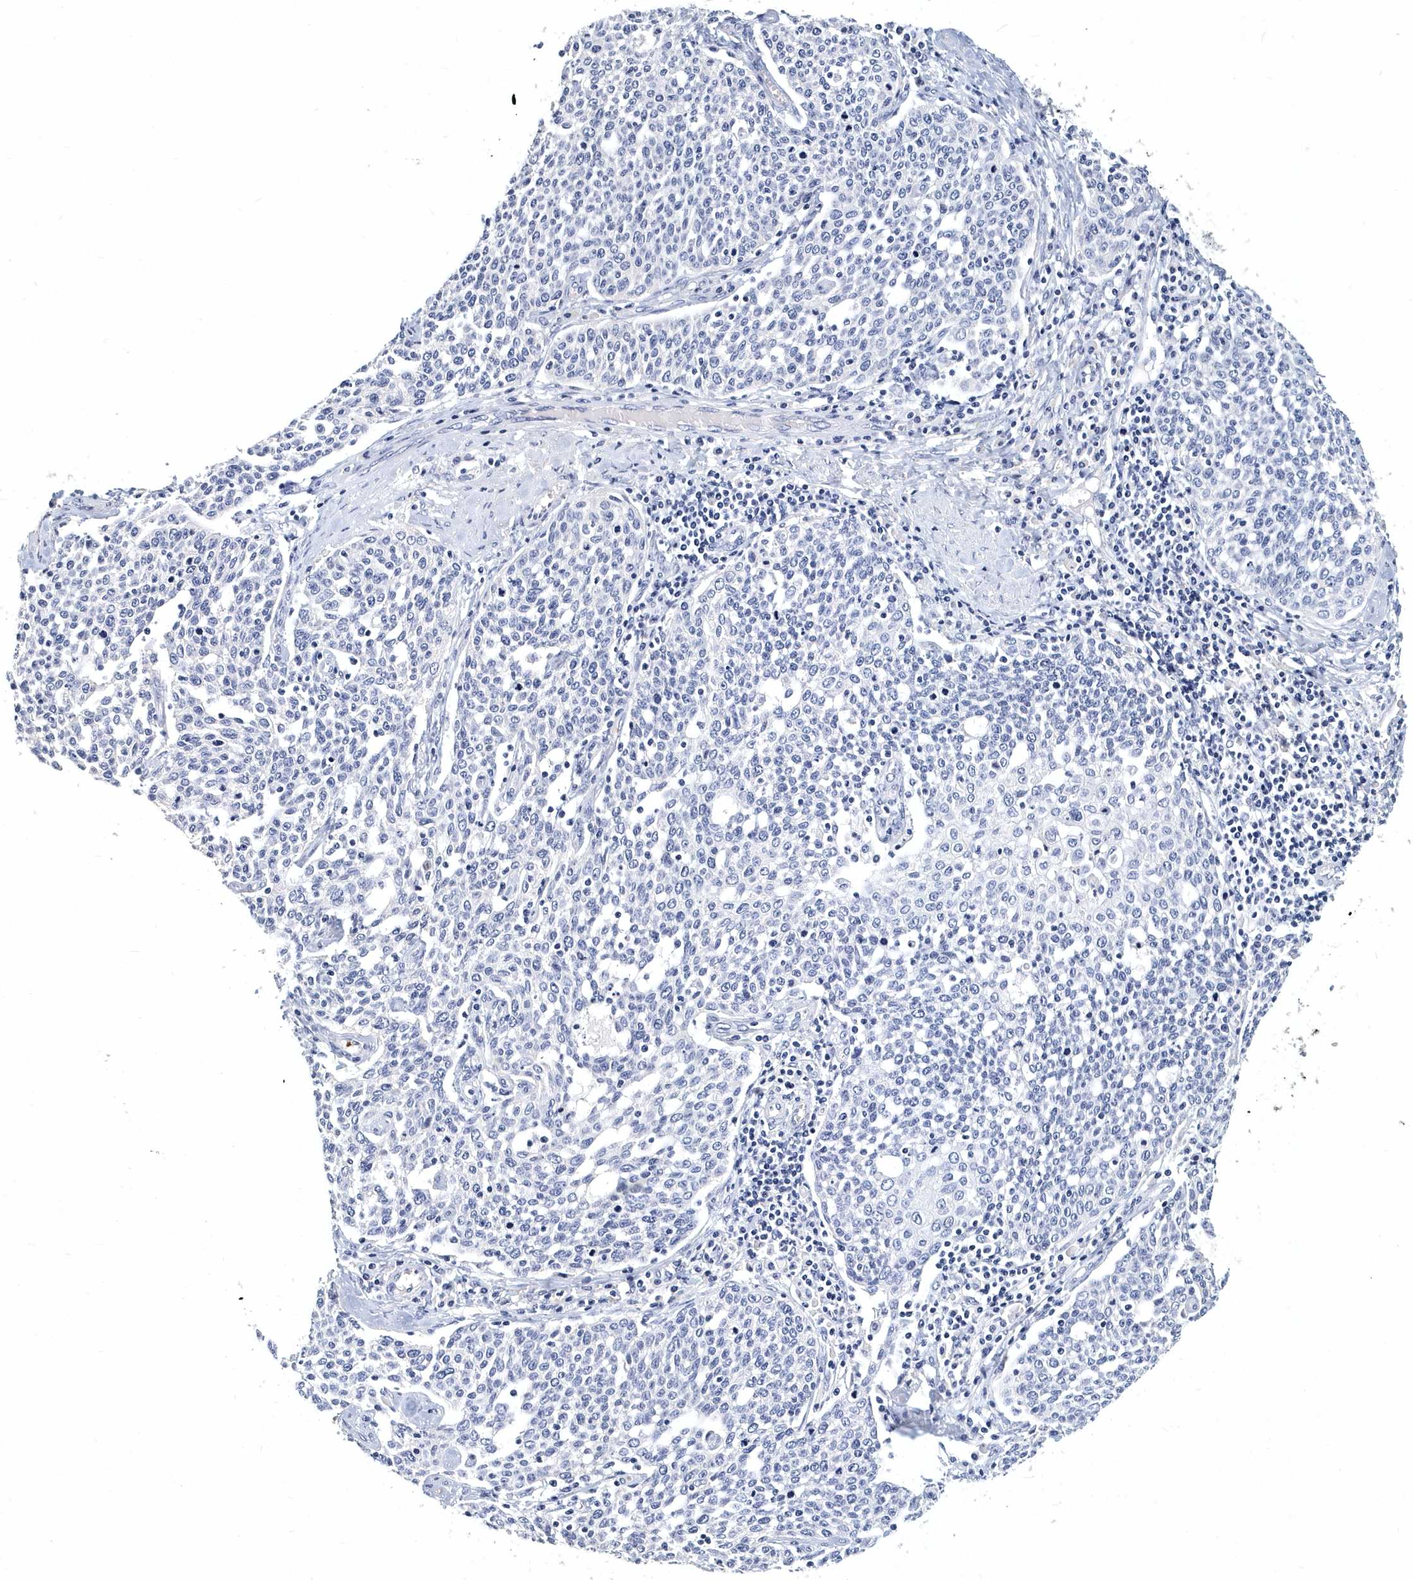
{"staining": {"intensity": "negative", "quantity": "none", "location": "none"}, "tissue": "cervical cancer", "cell_type": "Tumor cells", "image_type": "cancer", "snomed": [{"axis": "morphology", "description": "Squamous cell carcinoma, NOS"}, {"axis": "topography", "description": "Cervix"}], "caption": "This is an immunohistochemistry photomicrograph of cervical cancer (squamous cell carcinoma). There is no expression in tumor cells.", "gene": "ITGA2B", "patient": {"sex": "female", "age": 34}}